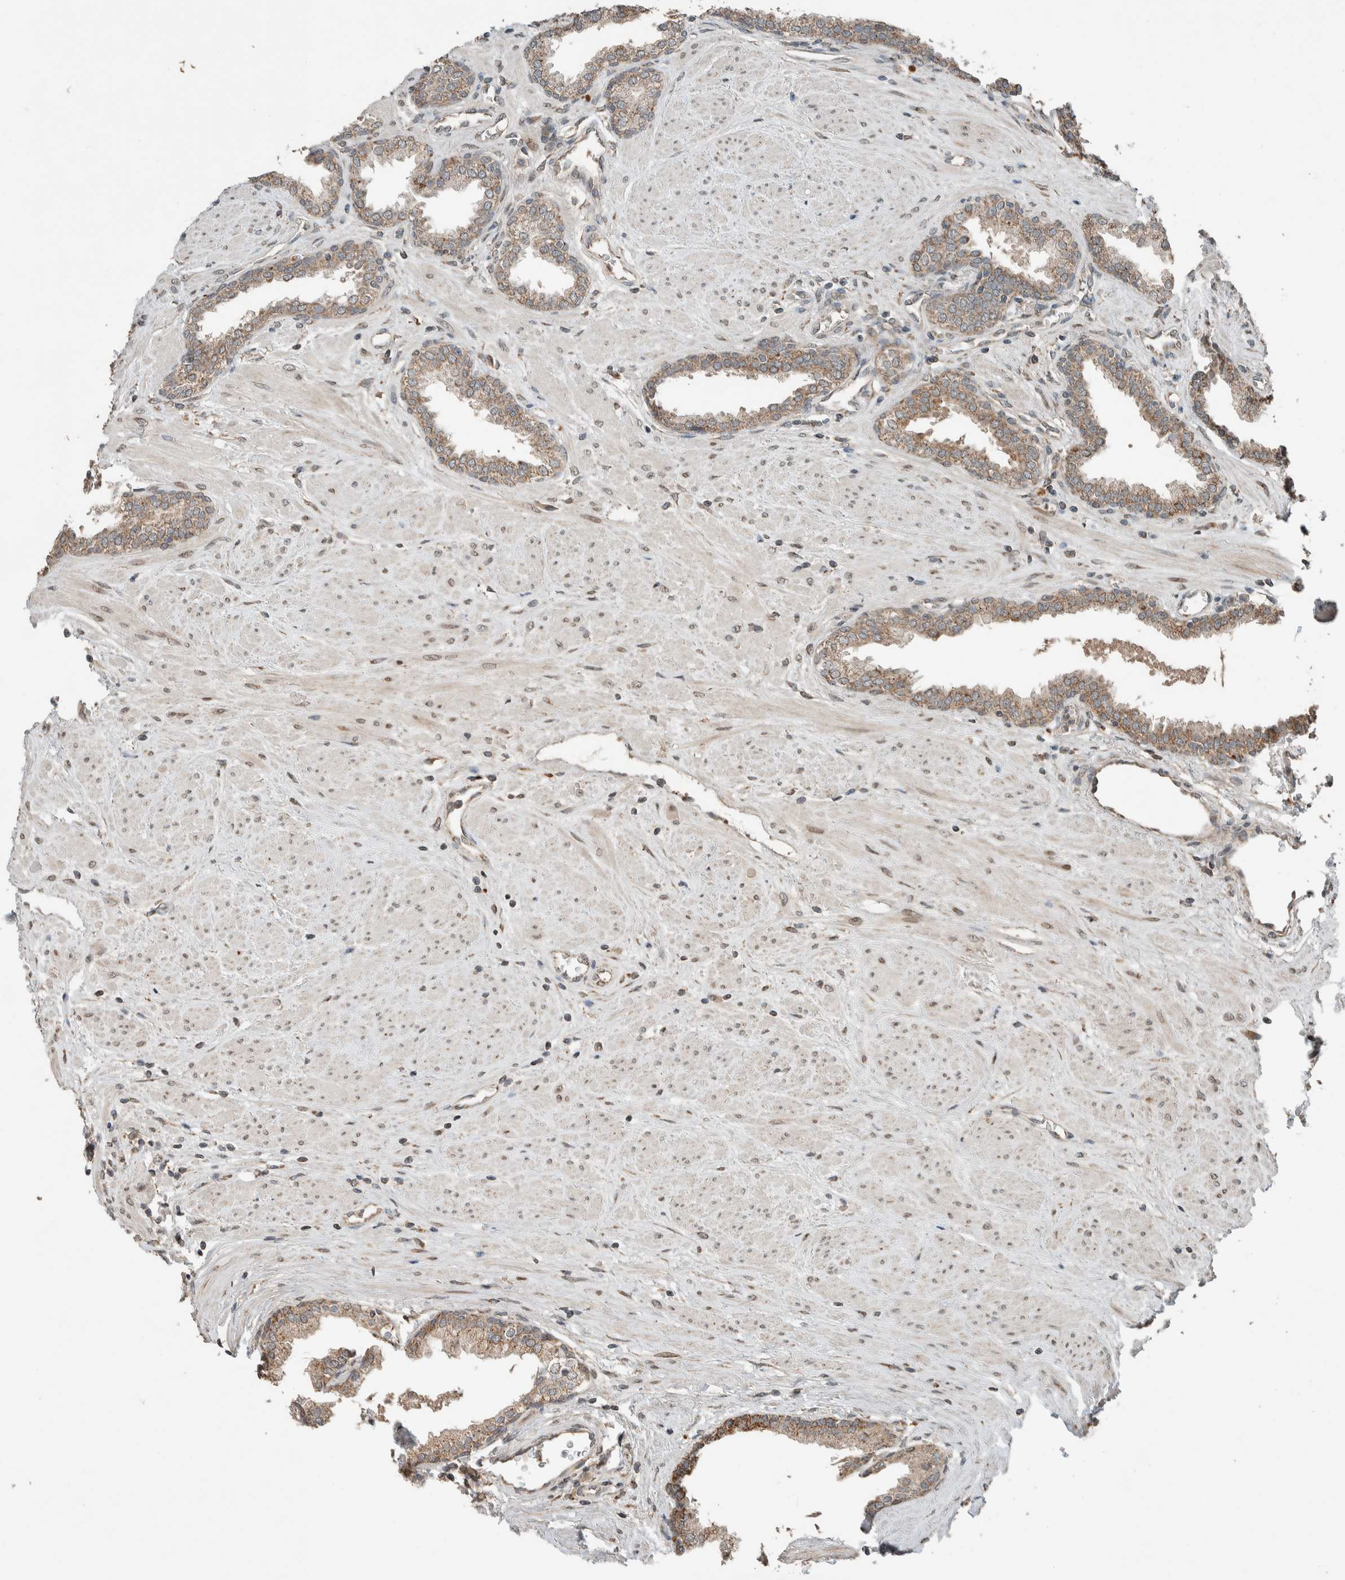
{"staining": {"intensity": "moderate", "quantity": ">75%", "location": "cytoplasmic/membranous"}, "tissue": "prostate", "cell_type": "Glandular cells", "image_type": "normal", "snomed": [{"axis": "morphology", "description": "Normal tissue, NOS"}, {"axis": "topography", "description": "Prostate"}], "caption": "DAB immunohistochemical staining of unremarkable human prostate reveals moderate cytoplasmic/membranous protein expression in about >75% of glandular cells. The staining was performed using DAB to visualize the protein expression in brown, while the nuclei were stained in blue with hematoxylin (Magnification: 20x).", "gene": "NBR1", "patient": {"sex": "male", "age": 51}}